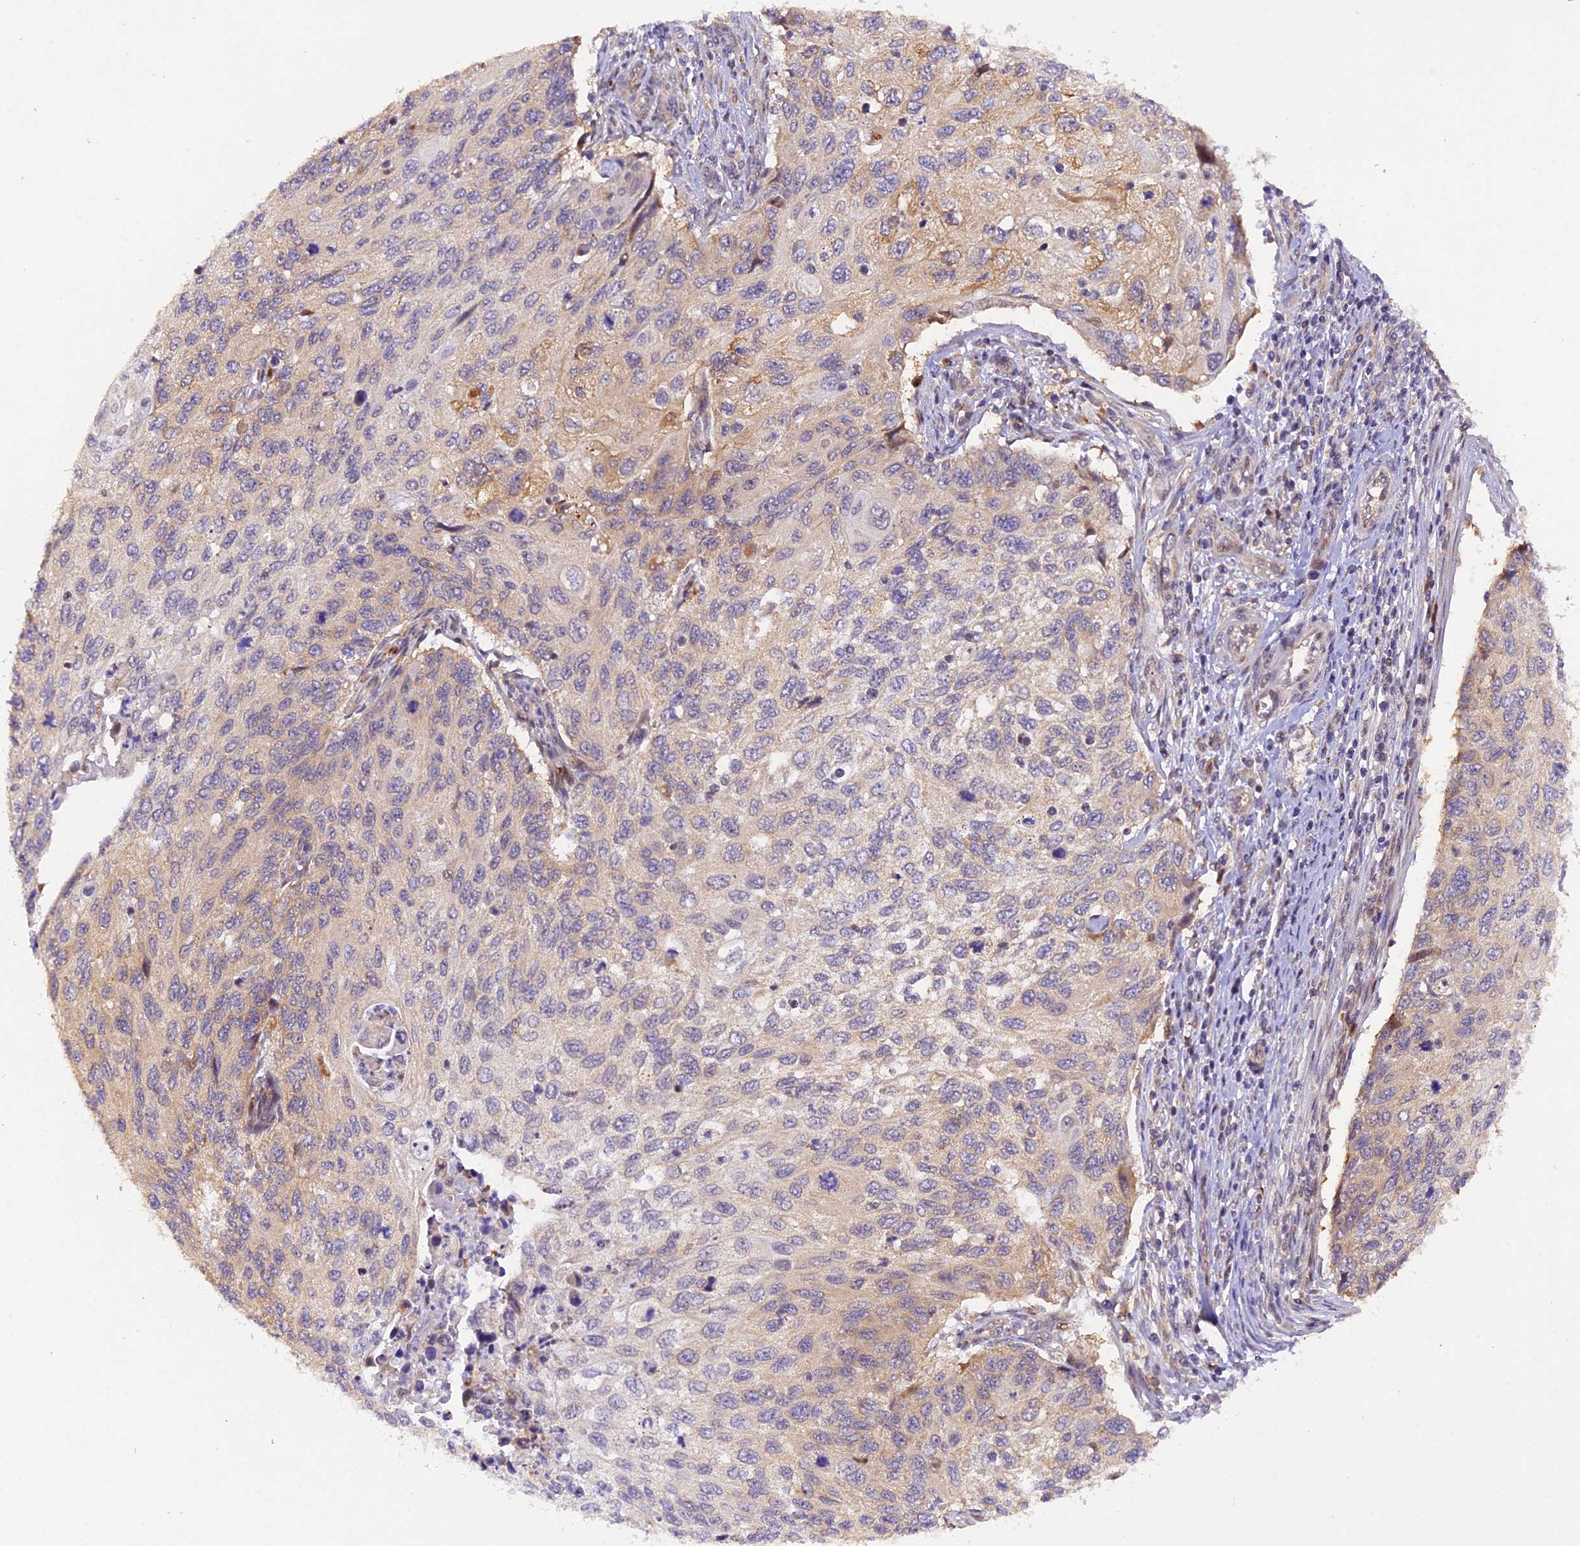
{"staining": {"intensity": "weak", "quantity": "25%-75%", "location": "cytoplasmic/membranous"}, "tissue": "cervical cancer", "cell_type": "Tumor cells", "image_type": "cancer", "snomed": [{"axis": "morphology", "description": "Squamous cell carcinoma, NOS"}, {"axis": "topography", "description": "Cervix"}], "caption": "Brown immunohistochemical staining in cervical cancer displays weak cytoplasmic/membranous positivity in about 25%-75% of tumor cells. (Stains: DAB in brown, nuclei in blue, Microscopy: brightfield microscopy at high magnification).", "gene": "SAMD4A", "patient": {"sex": "female", "age": 70}}